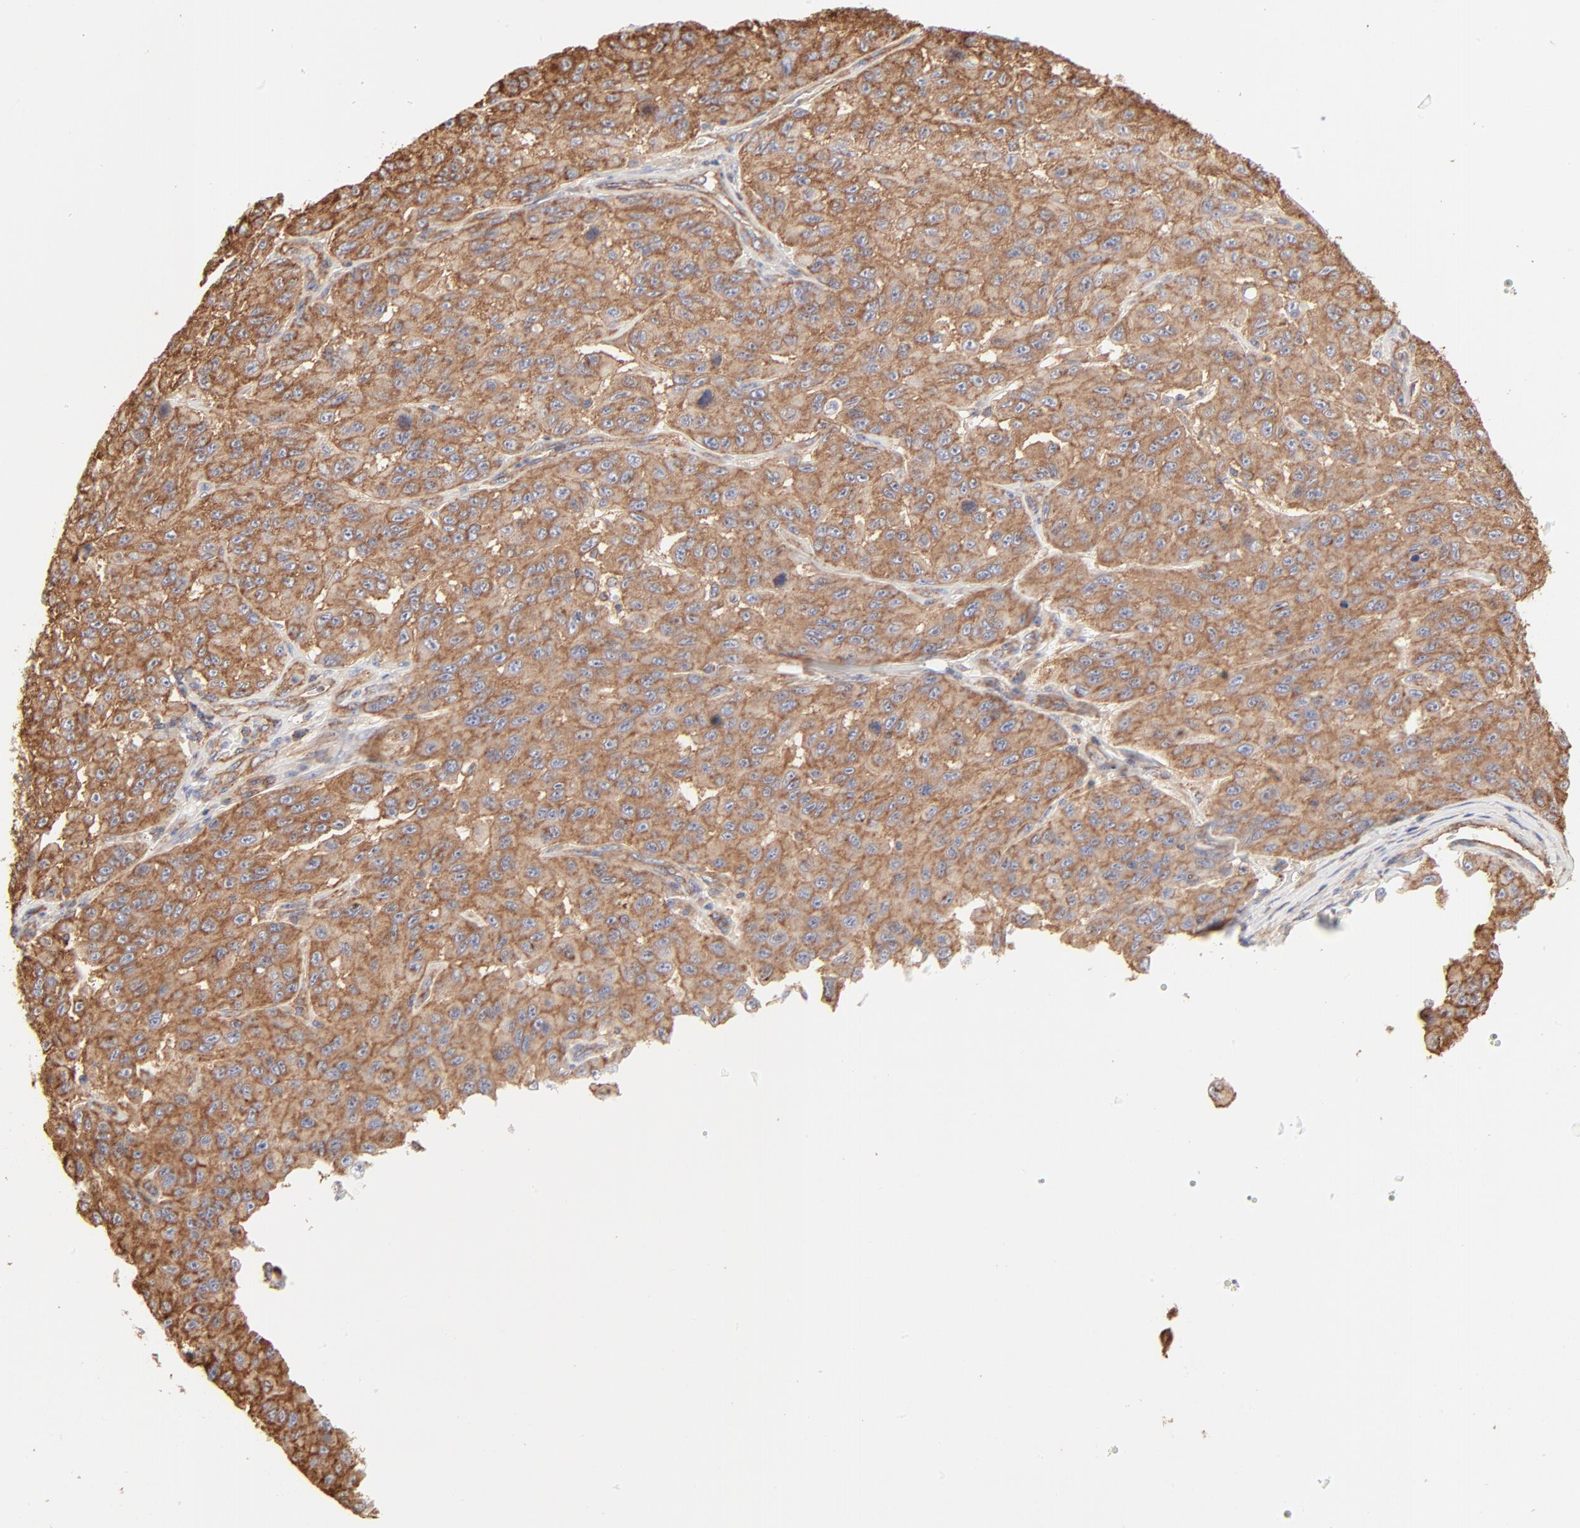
{"staining": {"intensity": "moderate", "quantity": ">75%", "location": "cytoplasmic/membranous"}, "tissue": "melanoma", "cell_type": "Tumor cells", "image_type": "cancer", "snomed": [{"axis": "morphology", "description": "Malignant melanoma, NOS"}, {"axis": "topography", "description": "Skin"}], "caption": "Immunohistochemistry (IHC) histopathology image of malignant melanoma stained for a protein (brown), which shows medium levels of moderate cytoplasmic/membranous staining in approximately >75% of tumor cells.", "gene": "CLTB", "patient": {"sex": "male", "age": 30}}